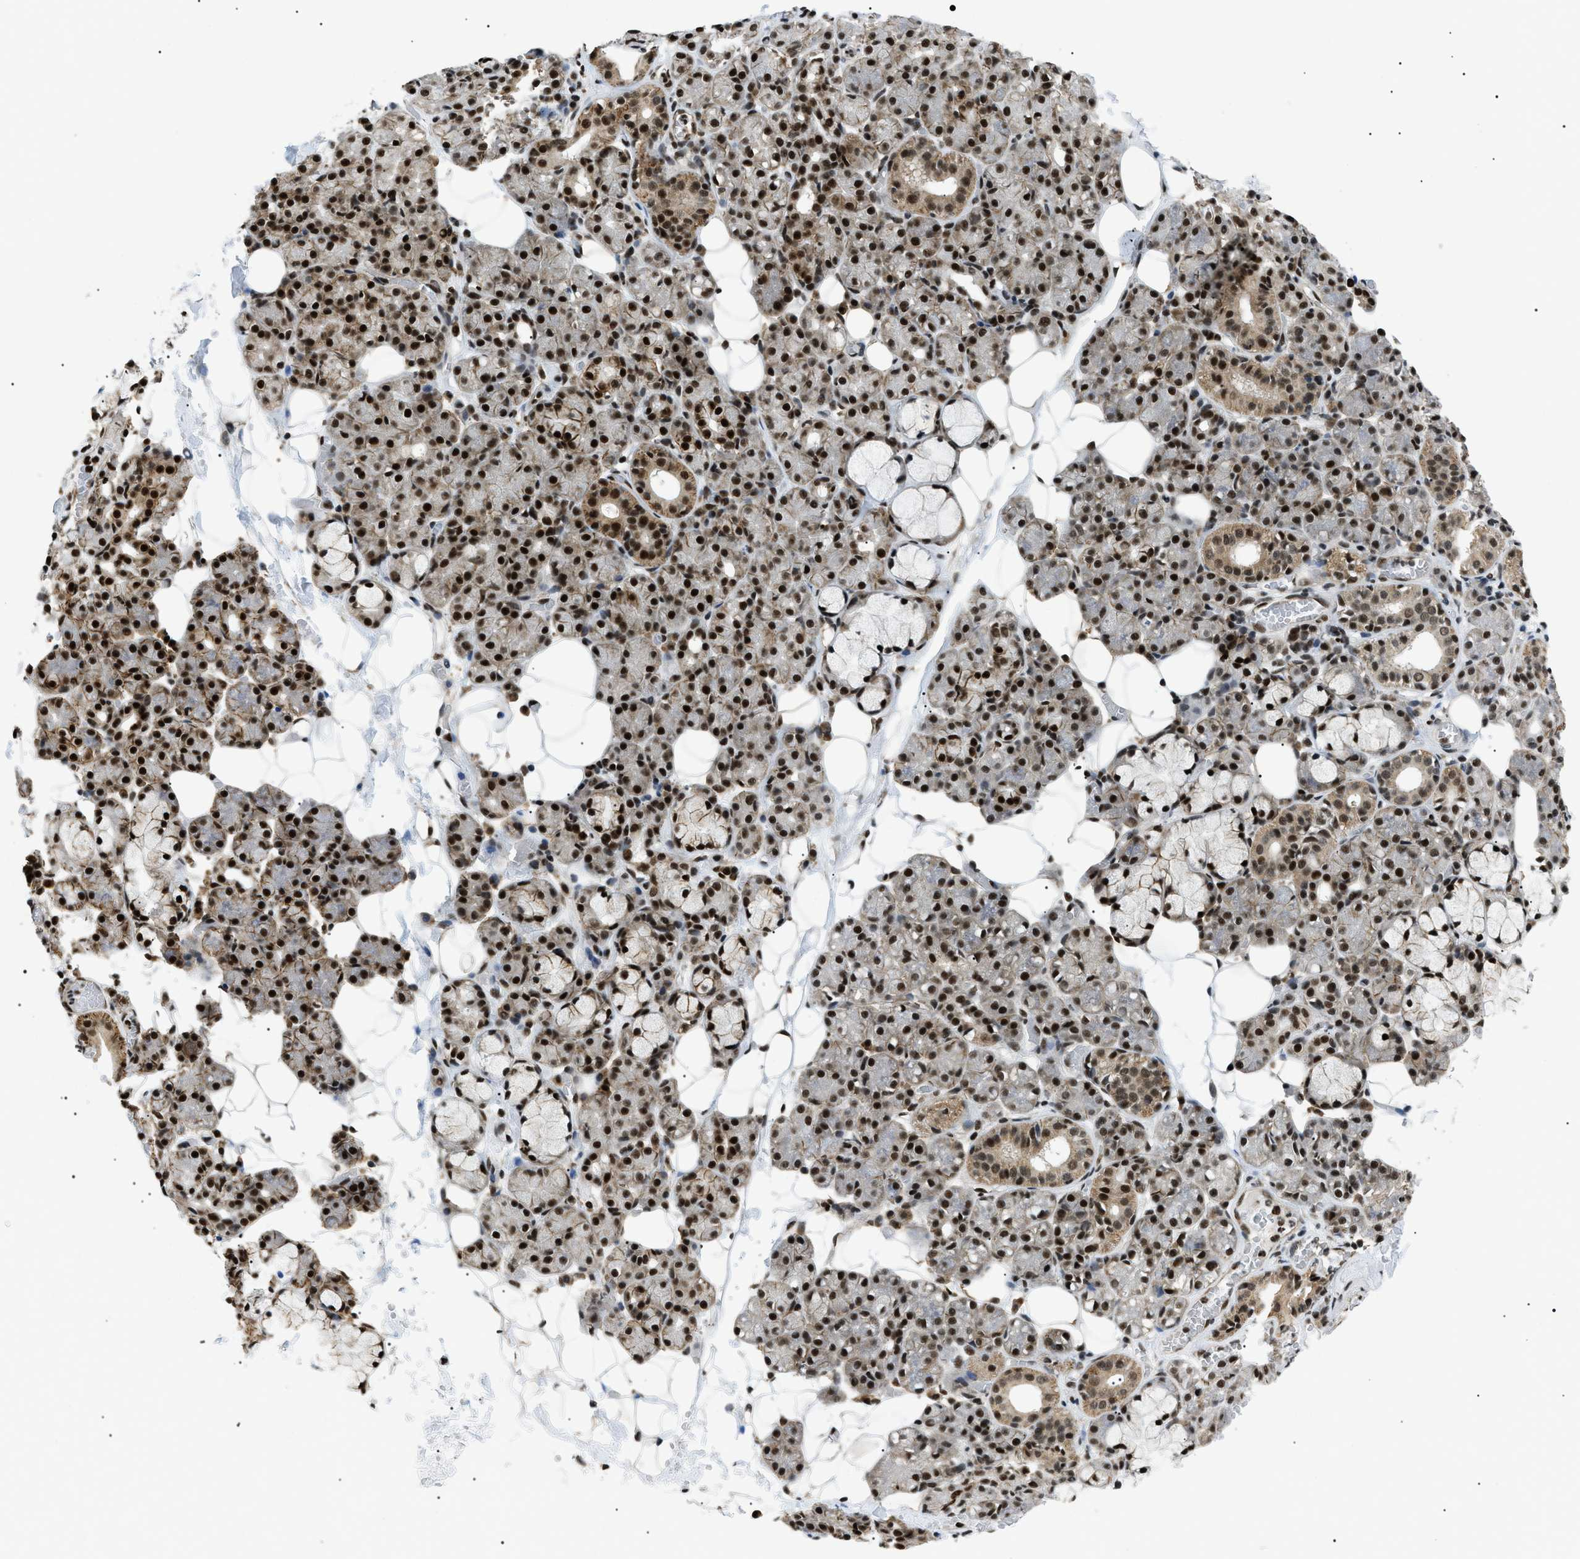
{"staining": {"intensity": "strong", "quantity": ">75%", "location": "cytoplasmic/membranous,nuclear"}, "tissue": "salivary gland", "cell_type": "Glandular cells", "image_type": "normal", "snomed": [{"axis": "morphology", "description": "Normal tissue, NOS"}, {"axis": "topography", "description": "Salivary gland"}], "caption": "Brown immunohistochemical staining in benign human salivary gland shows strong cytoplasmic/membranous,nuclear positivity in approximately >75% of glandular cells.", "gene": "CWC25", "patient": {"sex": "male", "age": 63}}